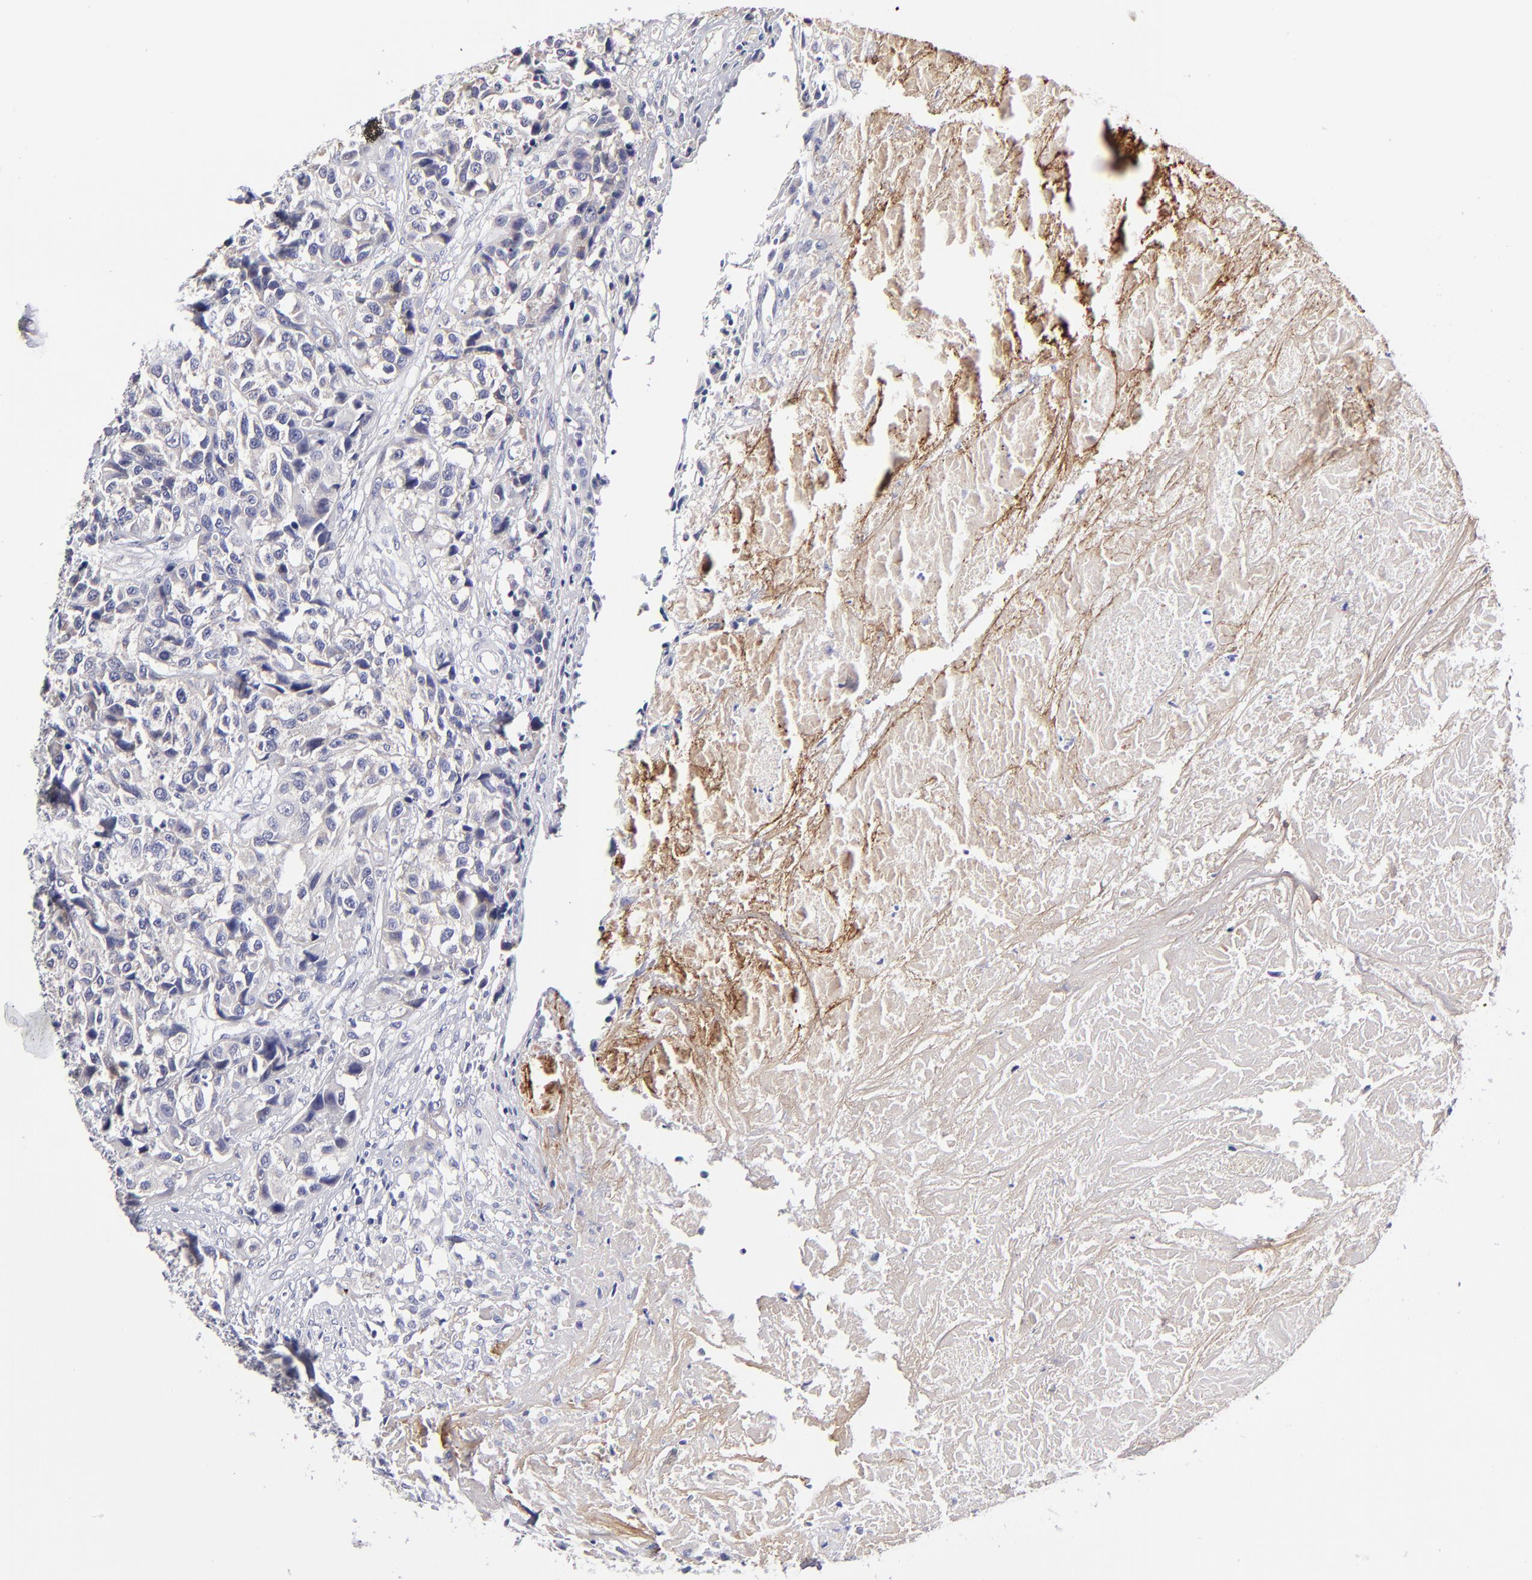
{"staining": {"intensity": "negative", "quantity": "none", "location": "none"}, "tissue": "urothelial cancer", "cell_type": "Tumor cells", "image_type": "cancer", "snomed": [{"axis": "morphology", "description": "Urothelial carcinoma, High grade"}, {"axis": "topography", "description": "Urinary bladder"}], "caption": "There is no significant staining in tumor cells of urothelial cancer.", "gene": "BTG2", "patient": {"sex": "female", "age": 81}}